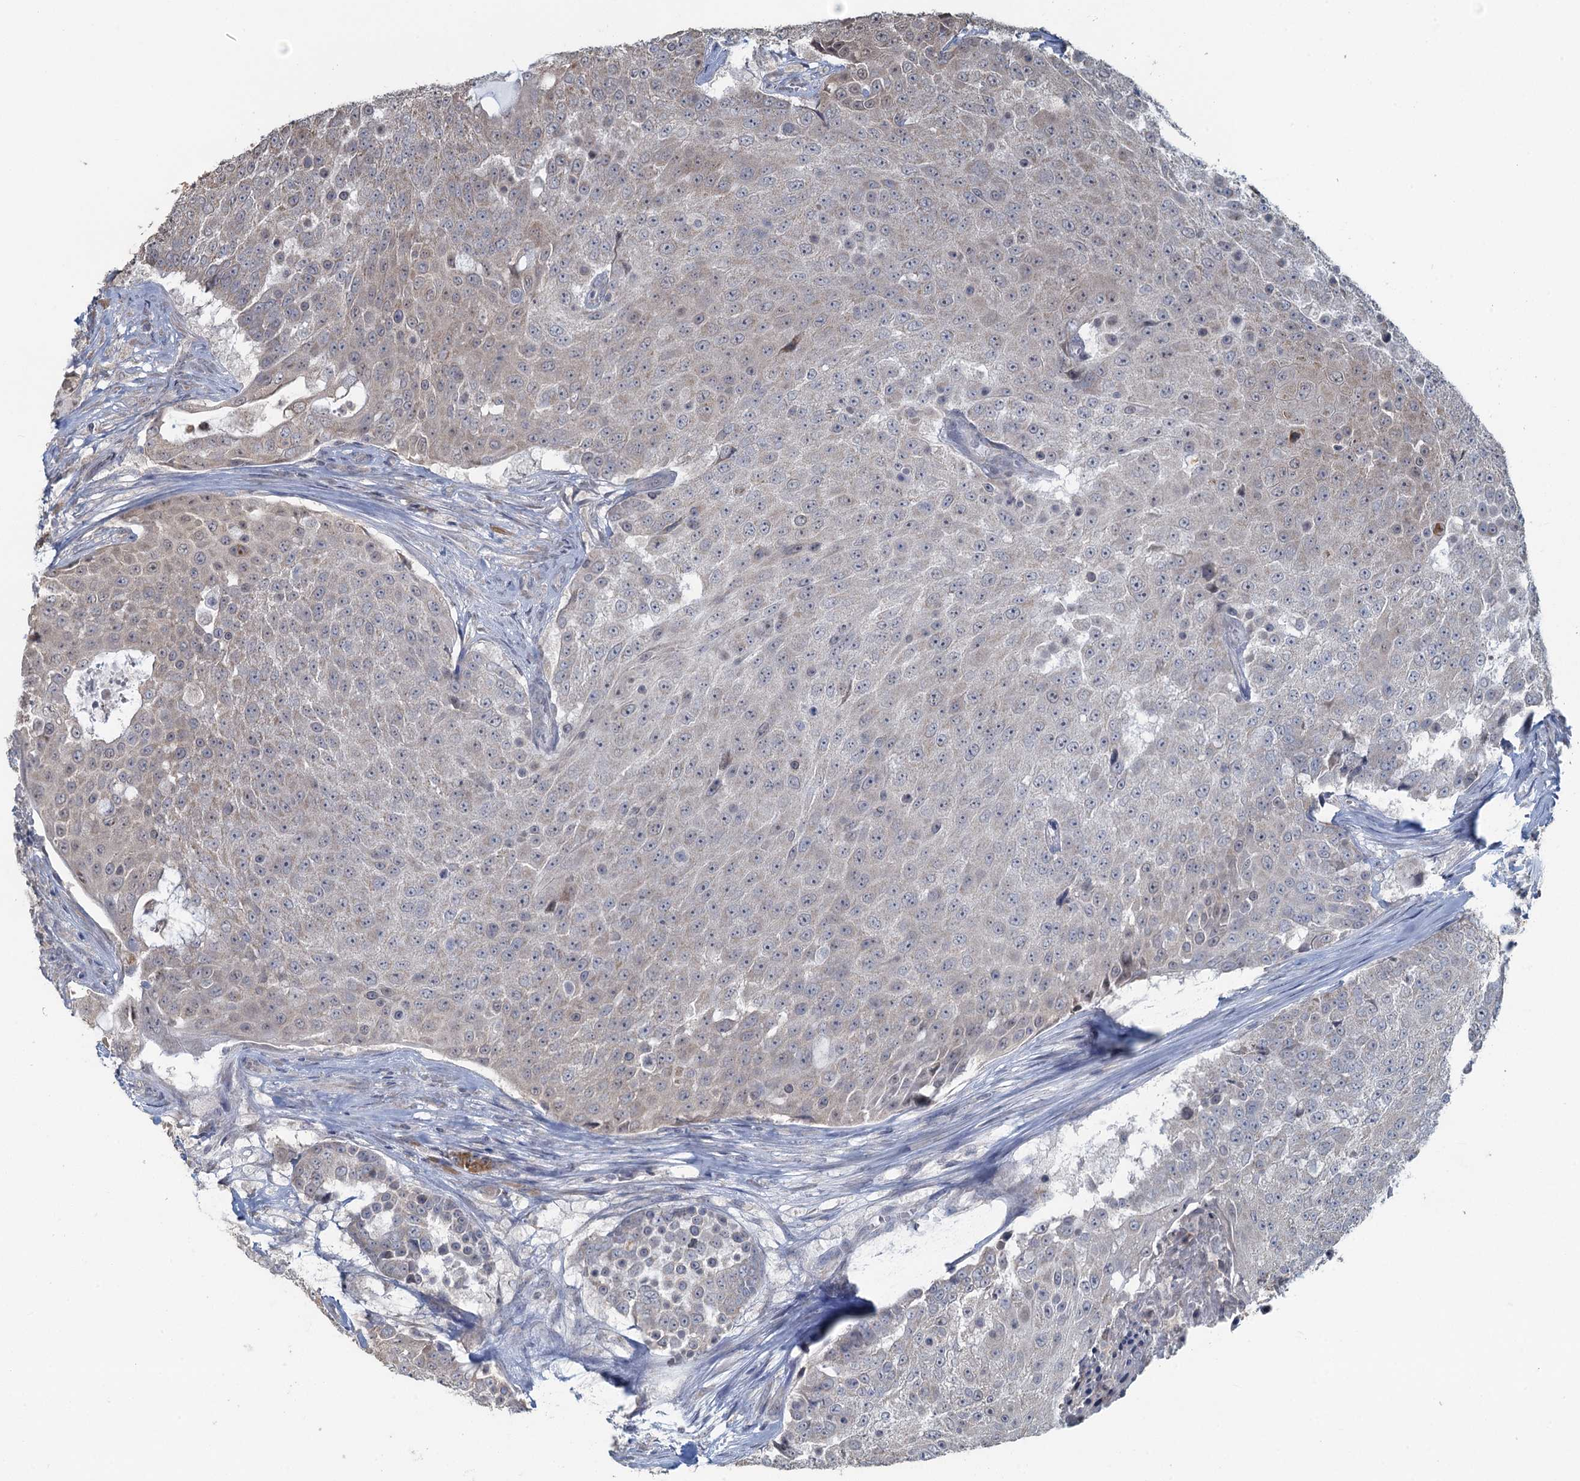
{"staining": {"intensity": "negative", "quantity": "none", "location": "none"}, "tissue": "urothelial cancer", "cell_type": "Tumor cells", "image_type": "cancer", "snomed": [{"axis": "morphology", "description": "Urothelial carcinoma, High grade"}, {"axis": "topography", "description": "Urinary bladder"}], "caption": "DAB (3,3'-diaminobenzidine) immunohistochemical staining of urothelial cancer displays no significant positivity in tumor cells.", "gene": "TEX35", "patient": {"sex": "female", "age": 63}}